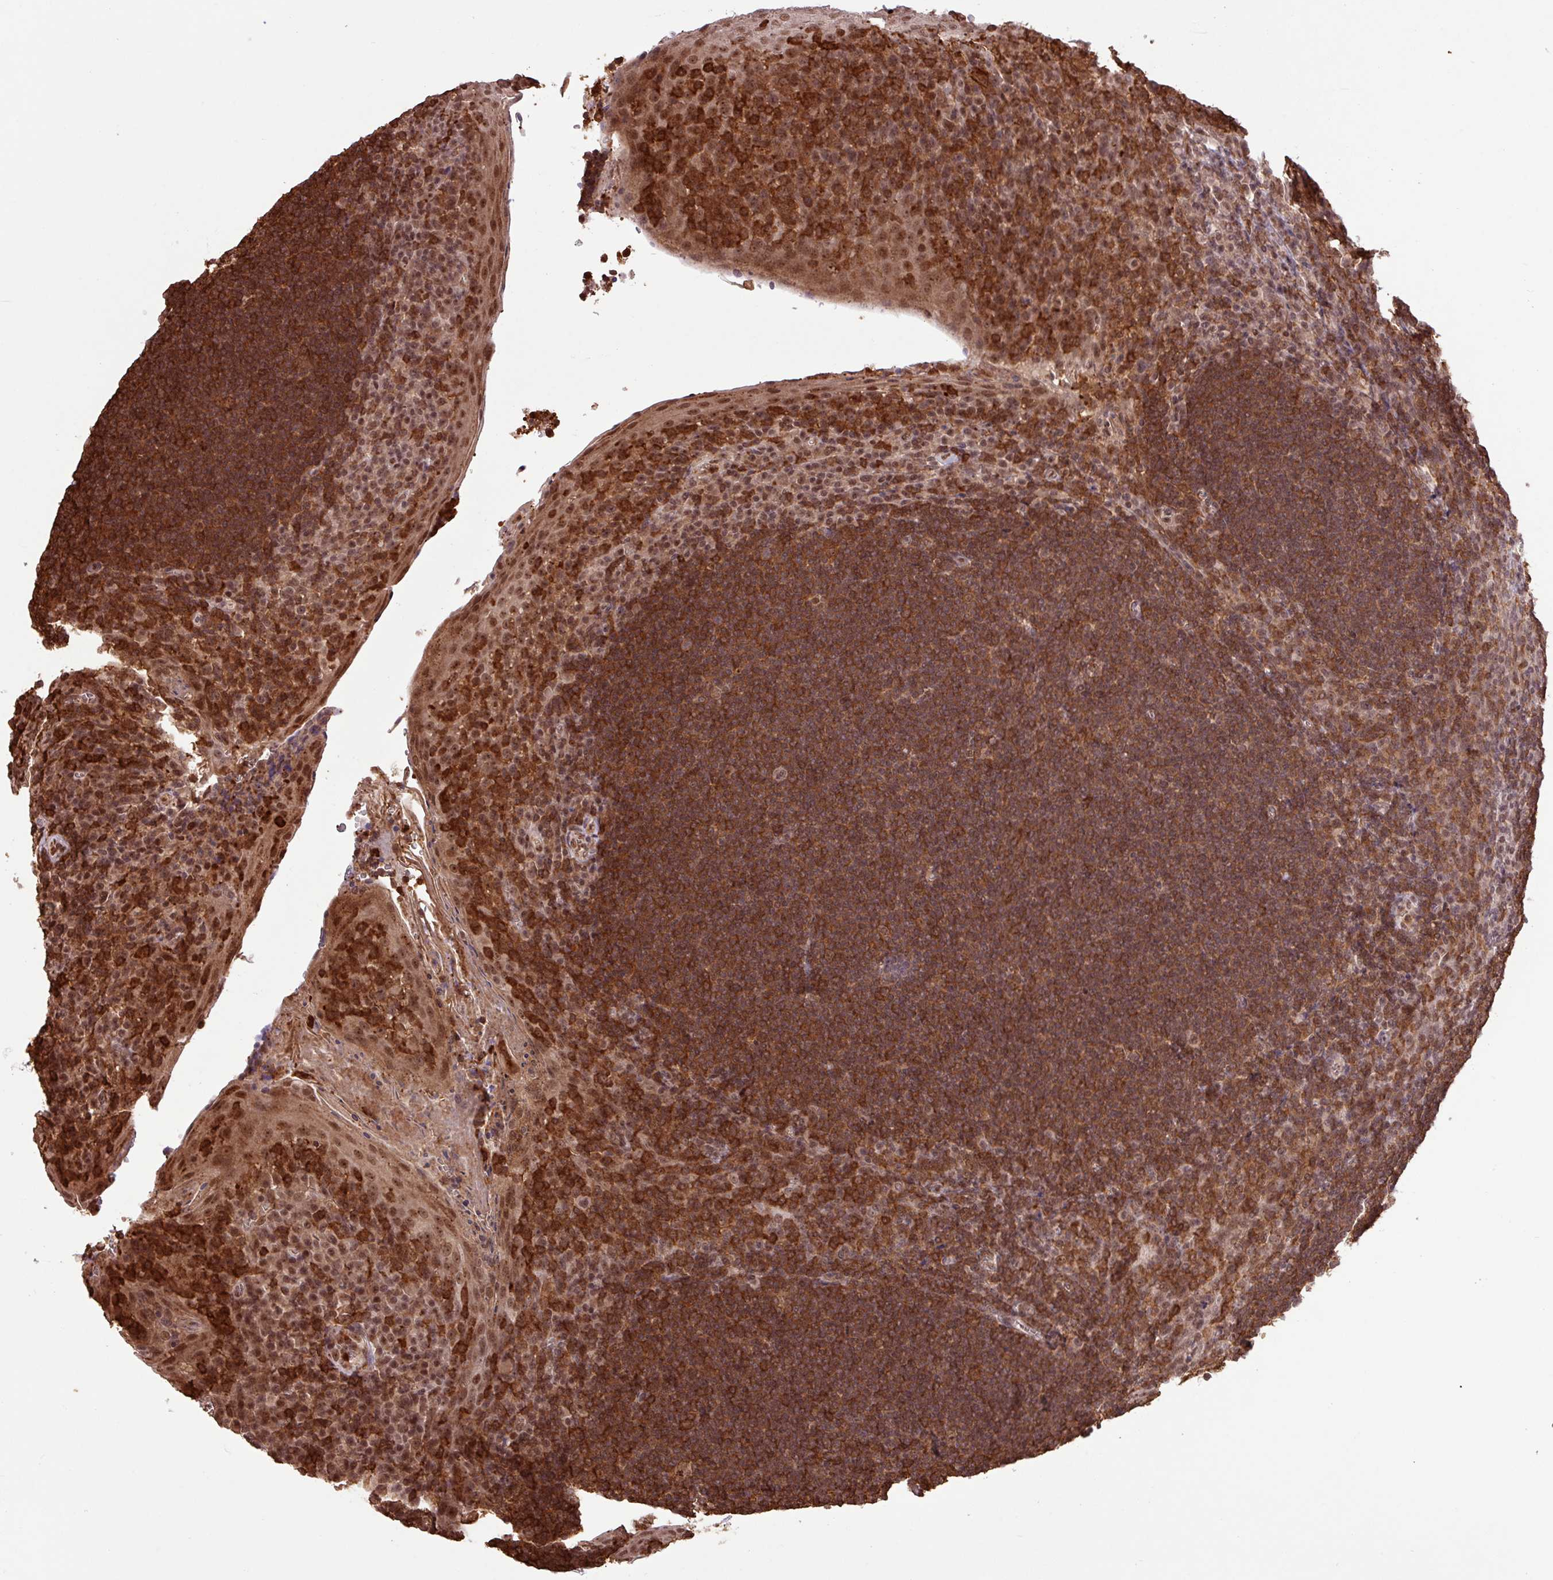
{"staining": {"intensity": "strong", "quantity": ">75%", "location": "cytoplasmic/membranous"}, "tissue": "tonsil", "cell_type": "Germinal center cells", "image_type": "normal", "snomed": [{"axis": "morphology", "description": "Normal tissue, NOS"}, {"axis": "topography", "description": "Tonsil"}], "caption": "About >75% of germinal center cells in normal human tonsil demonstrate strong cytoplasmic/membranous protein staining as visualized by brown immunohistochemical staining.", "gene": "GON7", "patient": {"sex": "male", "age": 27}}